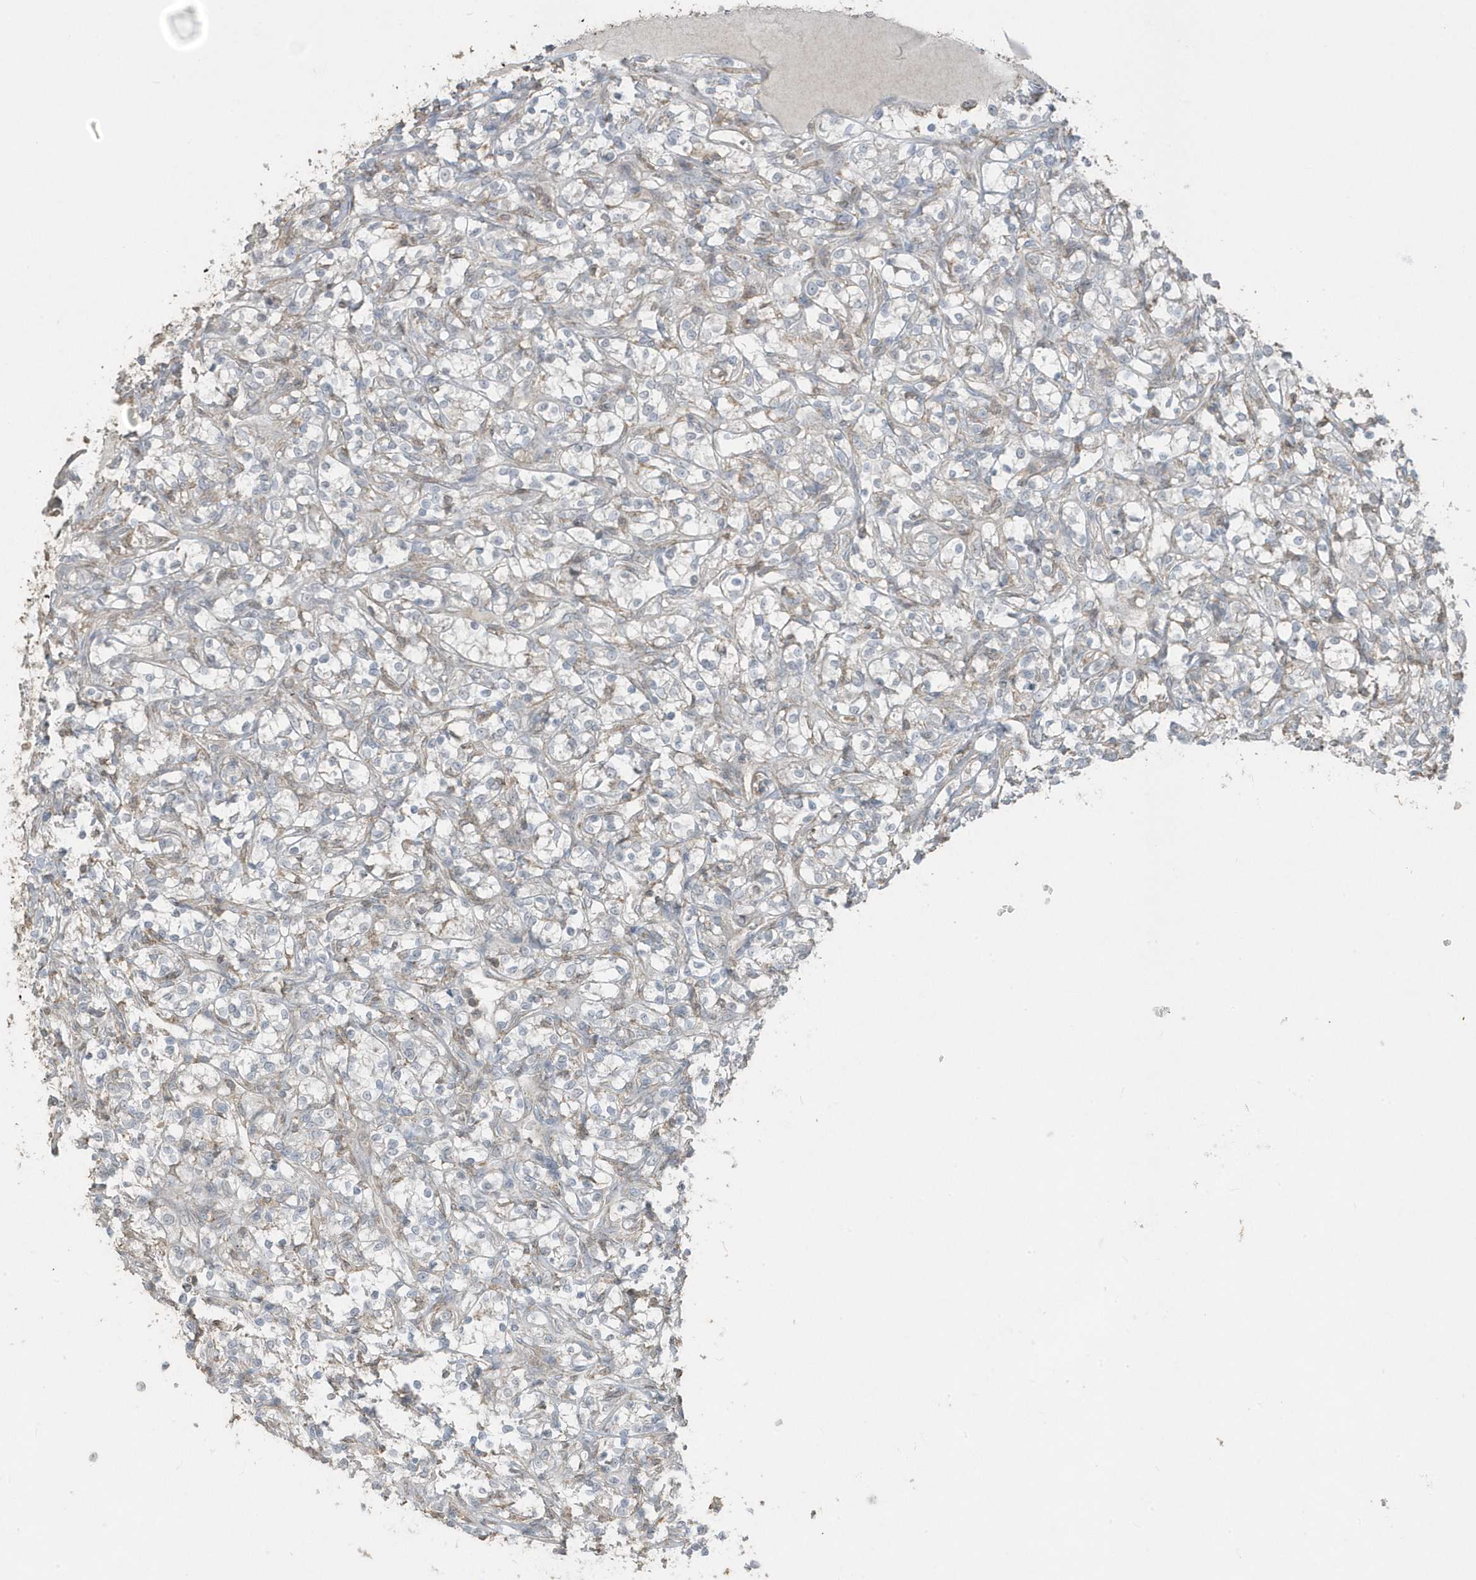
{"staining": {"intensity": "negative", "quantity": "none", "location": "none"}, "tissue": "renal cancer", "cell_type": "Tumor cells", "image_type": "cancer", "snomed": [{"axis": "morphology", "description": "Adenocarcinoma, NOS"}, {"axis": "topography", "description": "Kidney"}], "caption": "This is an immunohistochemistry (IHC) micrograph of adenocarcinoma (renal). There is no positivity in tumor cells.", "gene": "ACTC1", "patient": {"sex": "female", "age": 69}}